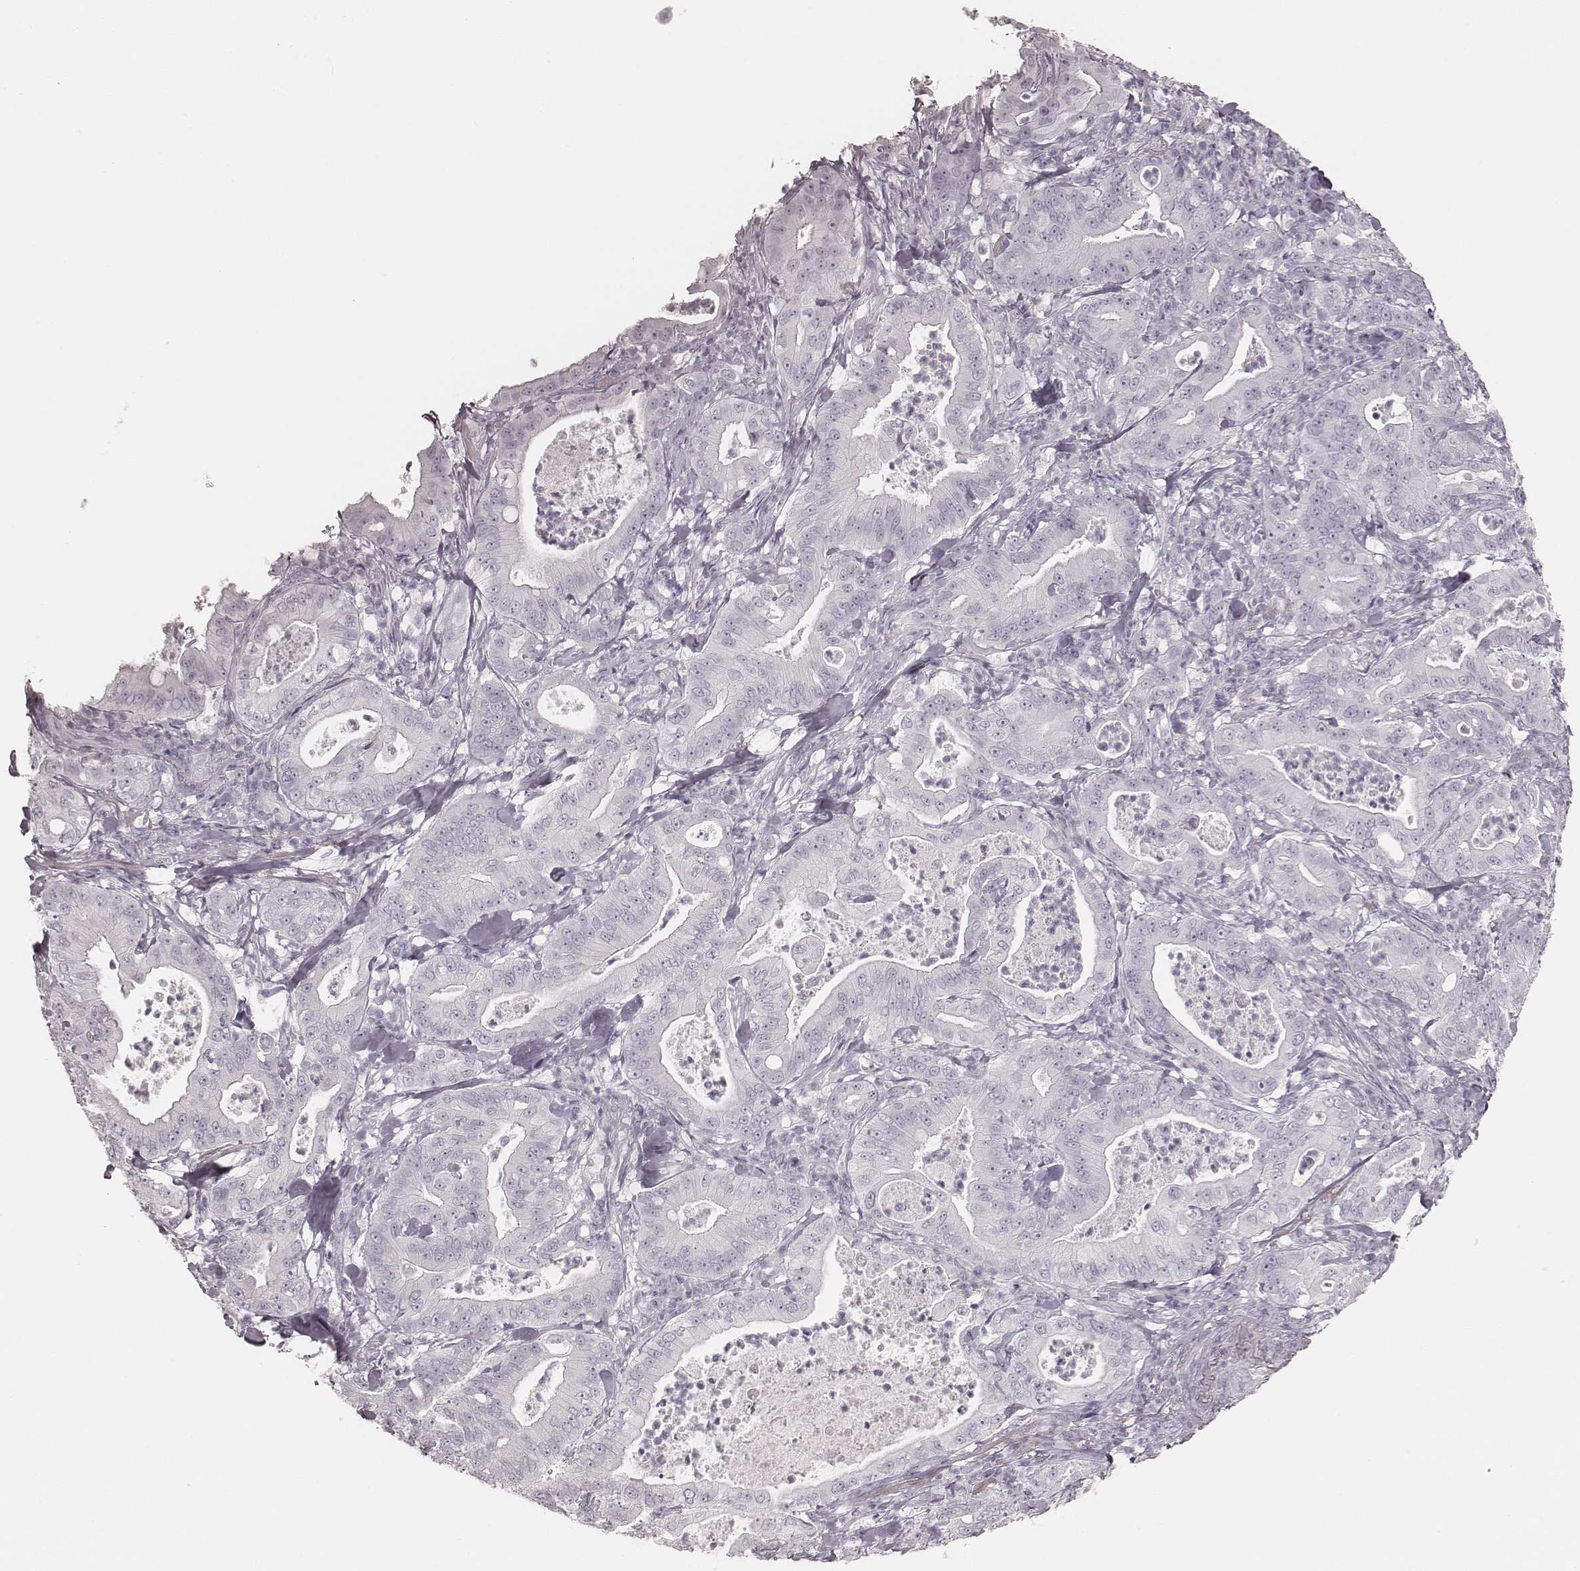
{"staining": {"intensity": "negative", "quantity": "none", "location": "none"}, "tissue": "pancreatic cancer", "cell_type": "Tumor cells", "image_type": "cancer", "snomed": [{"axis": "morphology", "description": "Adenocarcinoma, NOS"}, {"axis": "topography", "description": "Pancreas"}], "caption": "DAB immunohistochemical staining of pancreatic adenocarcinoma reveals no significant staining in tumor cells. (Brightfield microscopy of DAB IHC at high magnification).", "gene": "KRT82", "patient": {"sex": "male", "age": 71}}